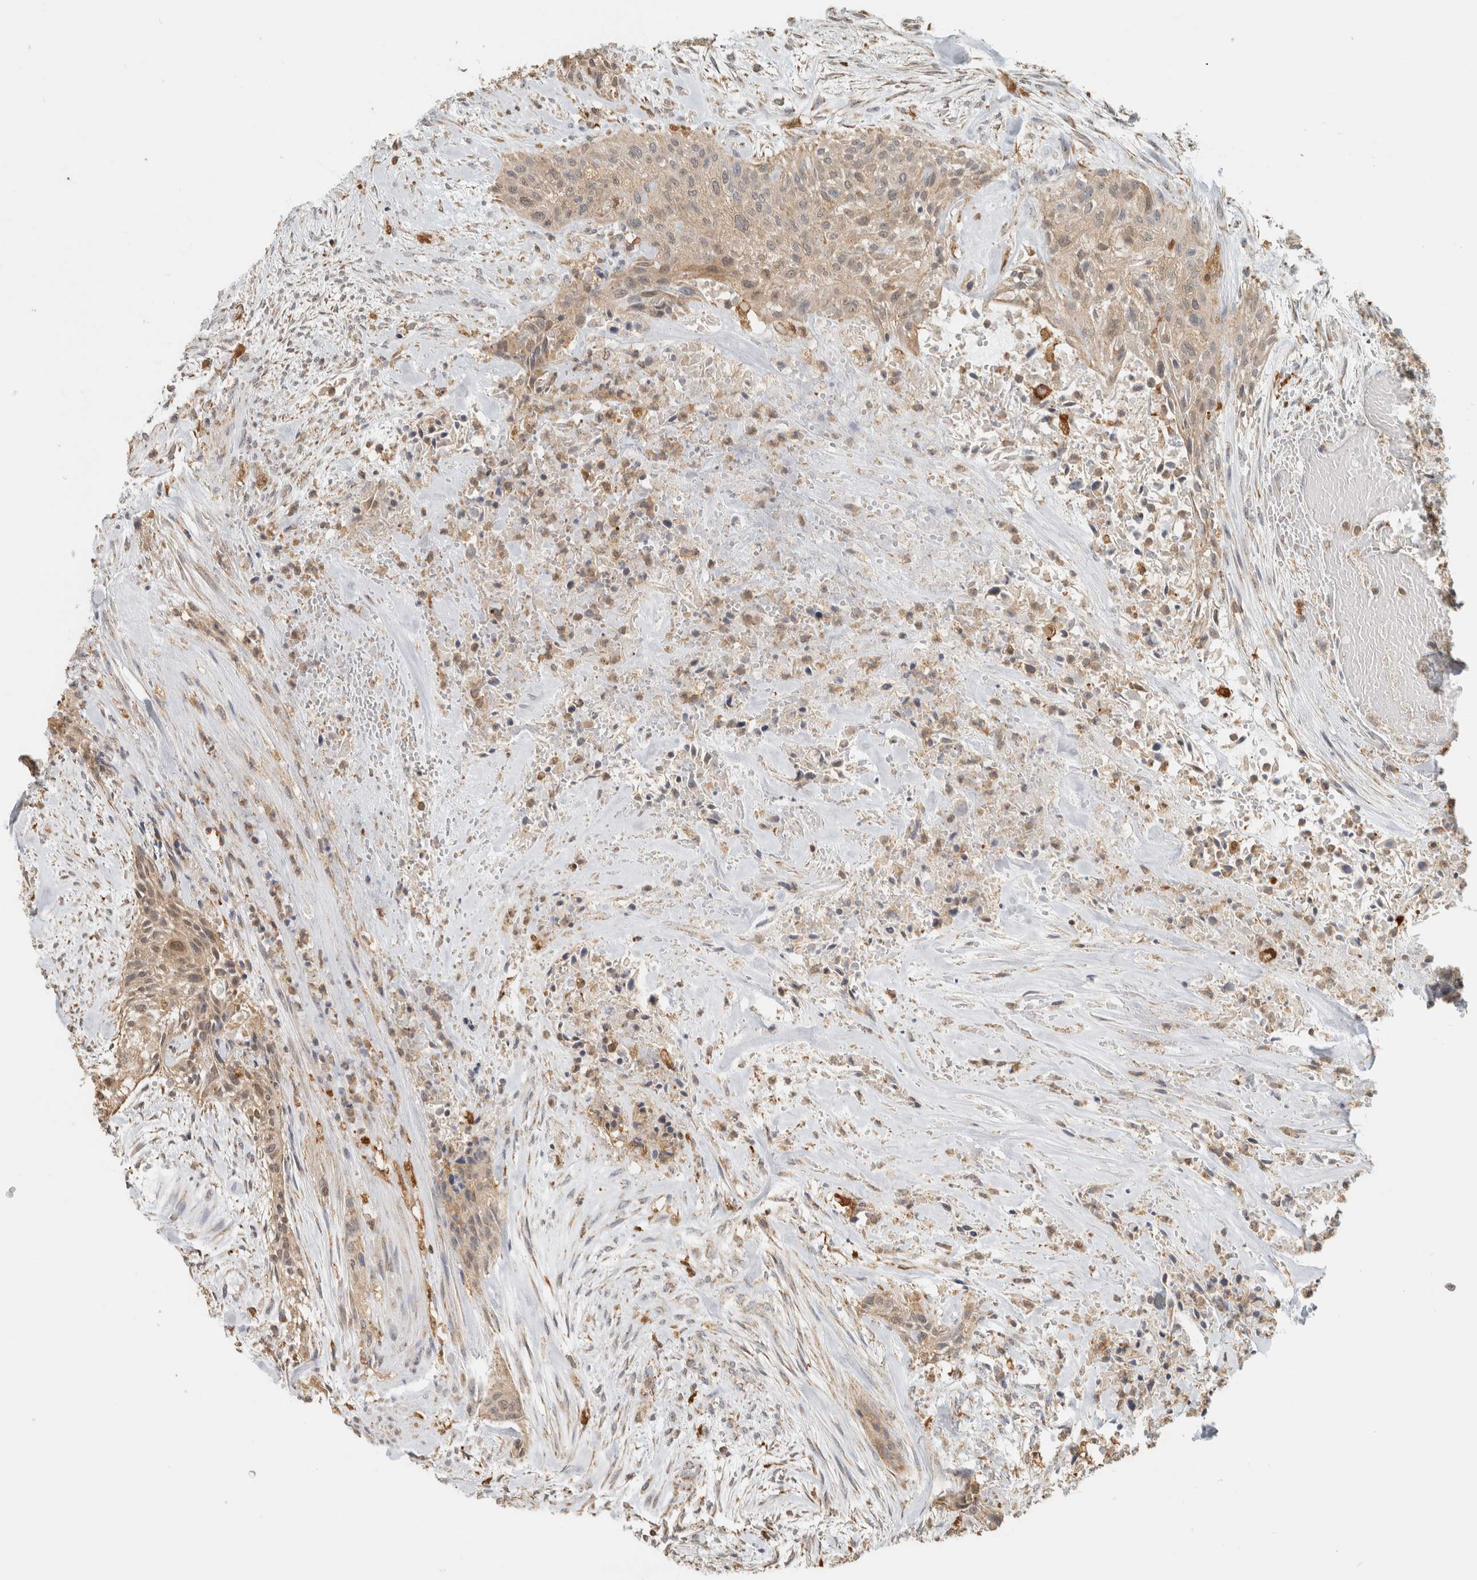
{"staining": {"intensity": "weak", "quantity": ">75%", "location": "cytoplasmic/membranous"}, "tissue": "urothelial cancer", "cell_type": "Tumor cells", "image_type": "cancer", "snomed": [{"axis": "morphology", "description": "Urothelial carcinoma, High grade"}, {"axis": "topography", "description": "Urinary bladder"}], "caption": "Urothelial cancer tissue reveals weak cytoplasmic/membranous staining in approximately >75% of tumor cells (IHC, brightfield microscopy, high magnification).", "gene": "CAPG", "patient": {"sex": "male", "age": 35}}